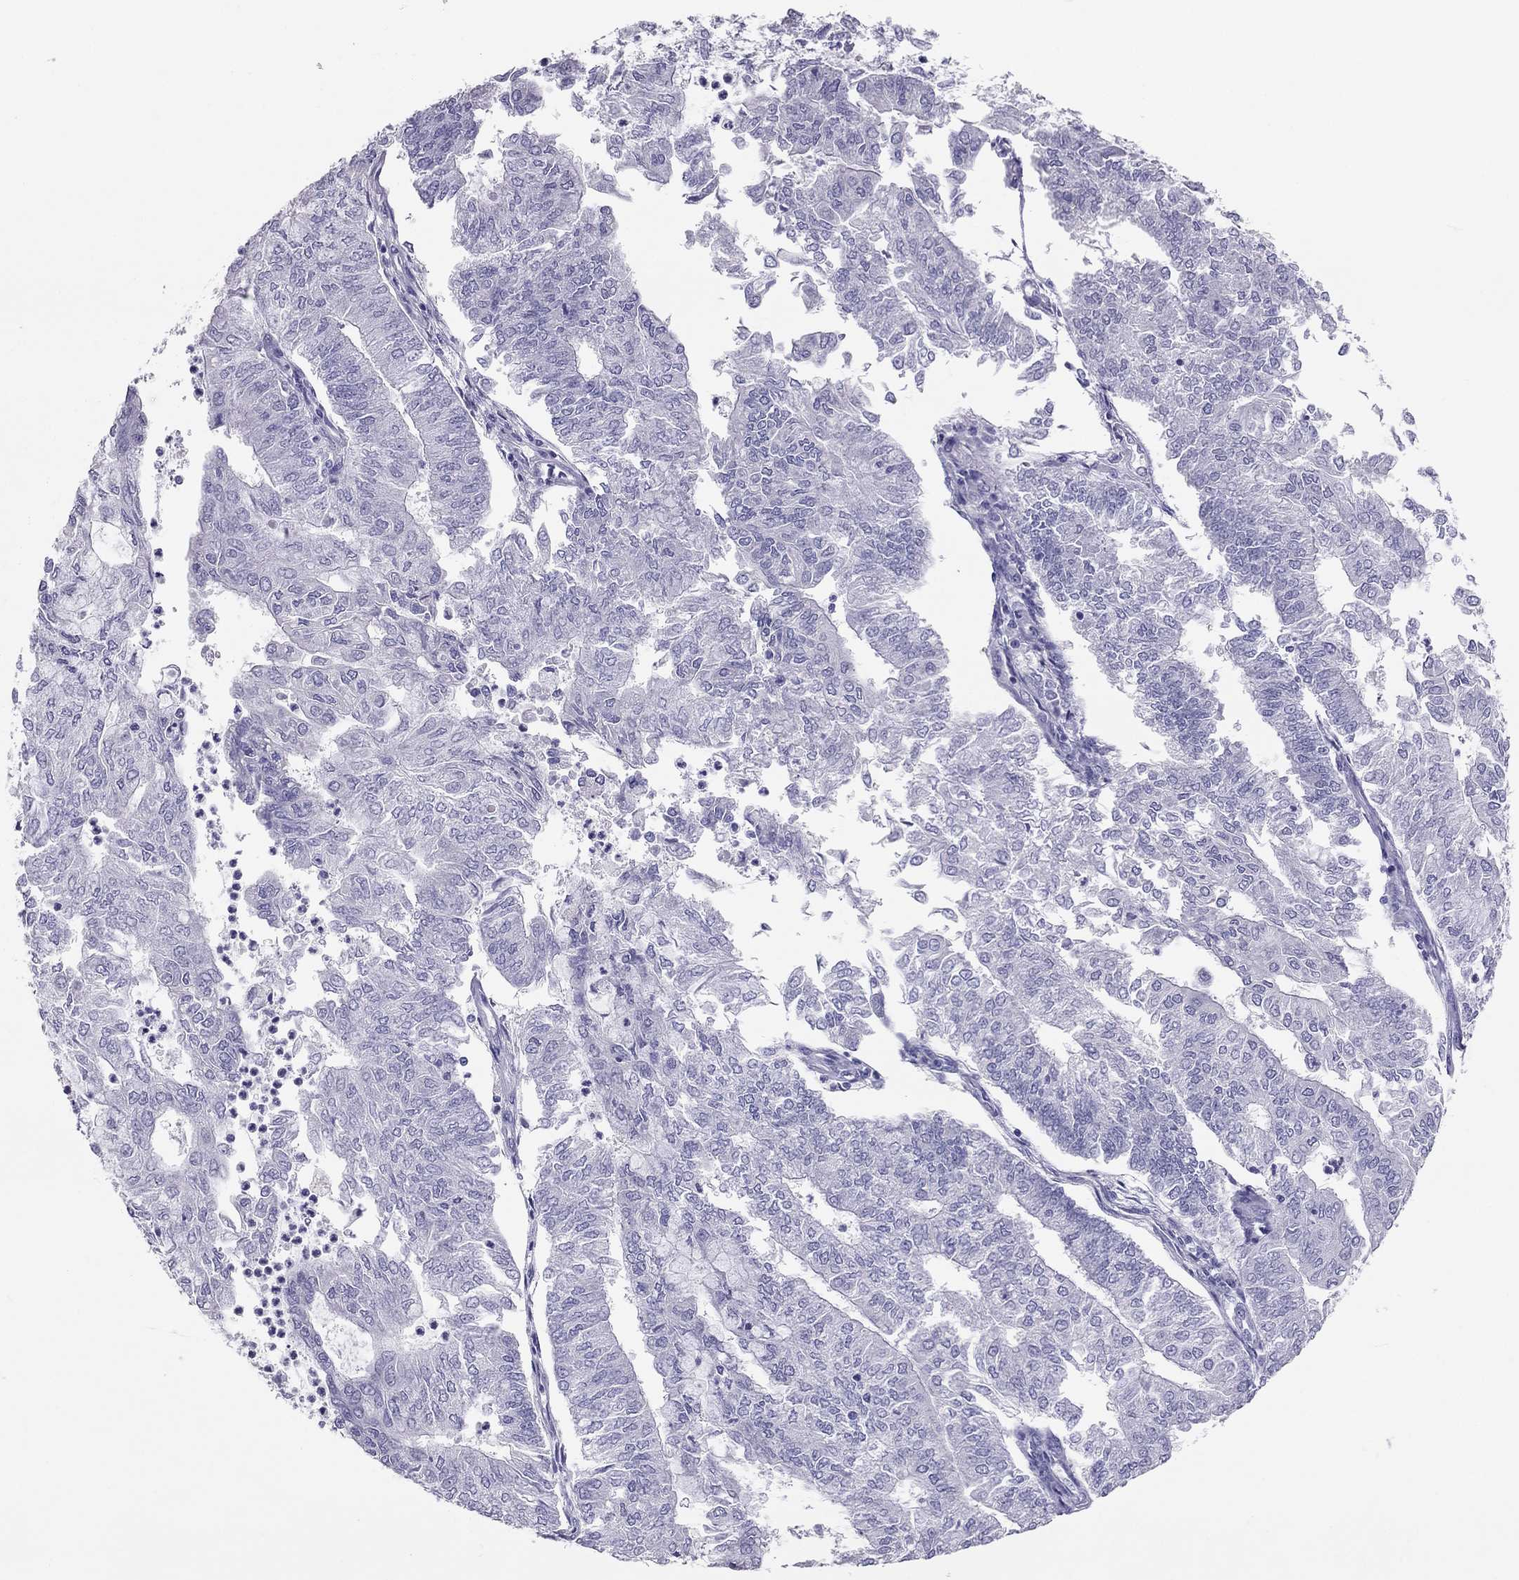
{"staining": {"intensity": "negative", "quantity": "none", "location": "none"}, "tissue": "endometrial cancer", "cell_type": "Tumor cells", "image_type": "cancer", "snomed": [{"axis": "morphology", "description": "Adenocarcinoma, NOS"}, {"axis": "topography", "description": "Endometrium"}], "caption": "This is an immunohistochemistry (IHC) image of human endometrial adenocarcinoma. There is no expression in tumor cells.", "gene": "TSHB", "patient": {"sex": "female", "age": 59}}